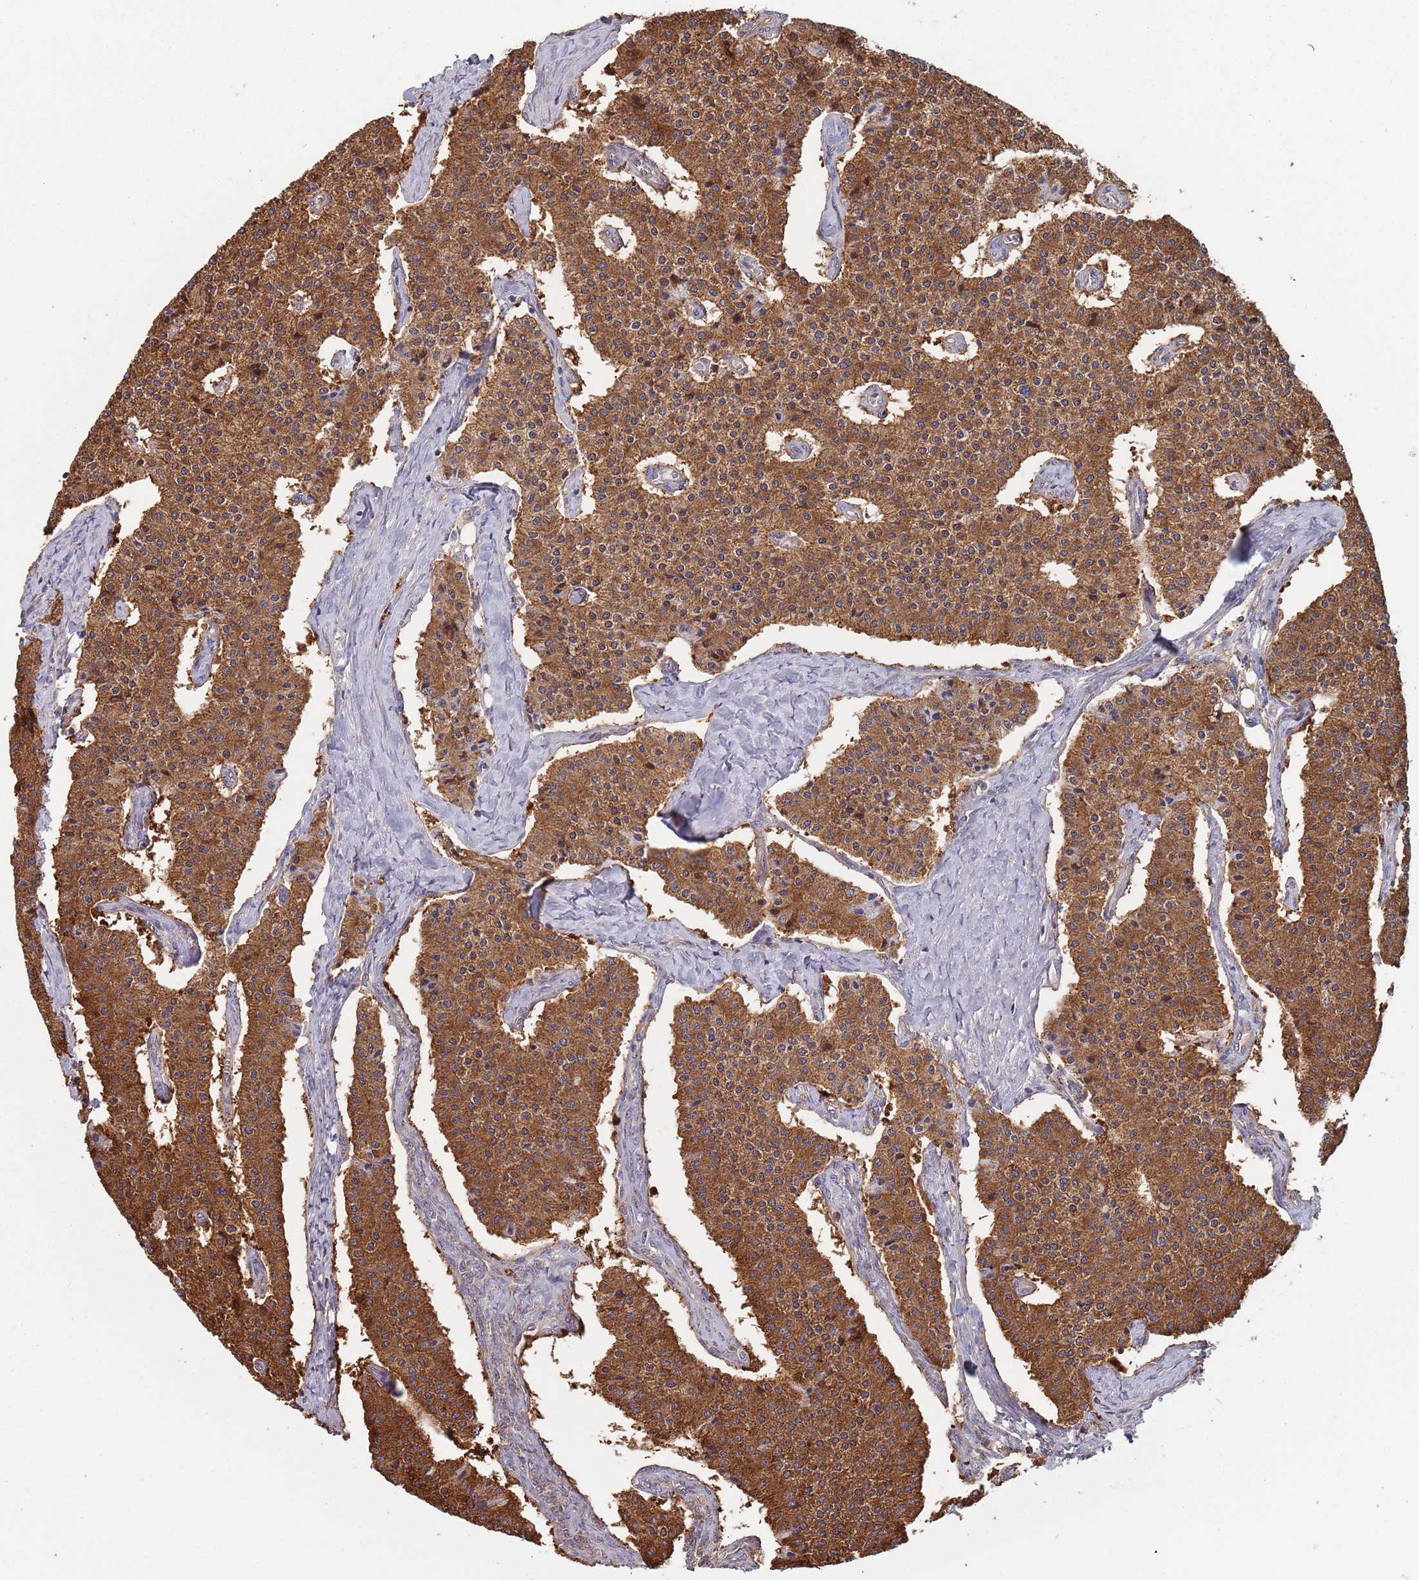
{"staining": {"intensity": "strong", "quantity": ">75%", "location": "cytoplasmic/membranous"}, "tissue": "carcinoid", "cell_type": "Tumor cells", "image_type": "cancer", "snomed": [{"axis": "morphology", "description": "Carcinoid, malignant, NOS"}, {"axis": "topography", "description": "Colon"}], "caption": "Immunohistochemistry (IHC) of malignant carcinoid demonstrates high levels of strong cytoplasmic/membranous staining in approximately >75% of tumor cells.", "gene": "GDI2", "patient": {"sex": "female", "age": 52}}